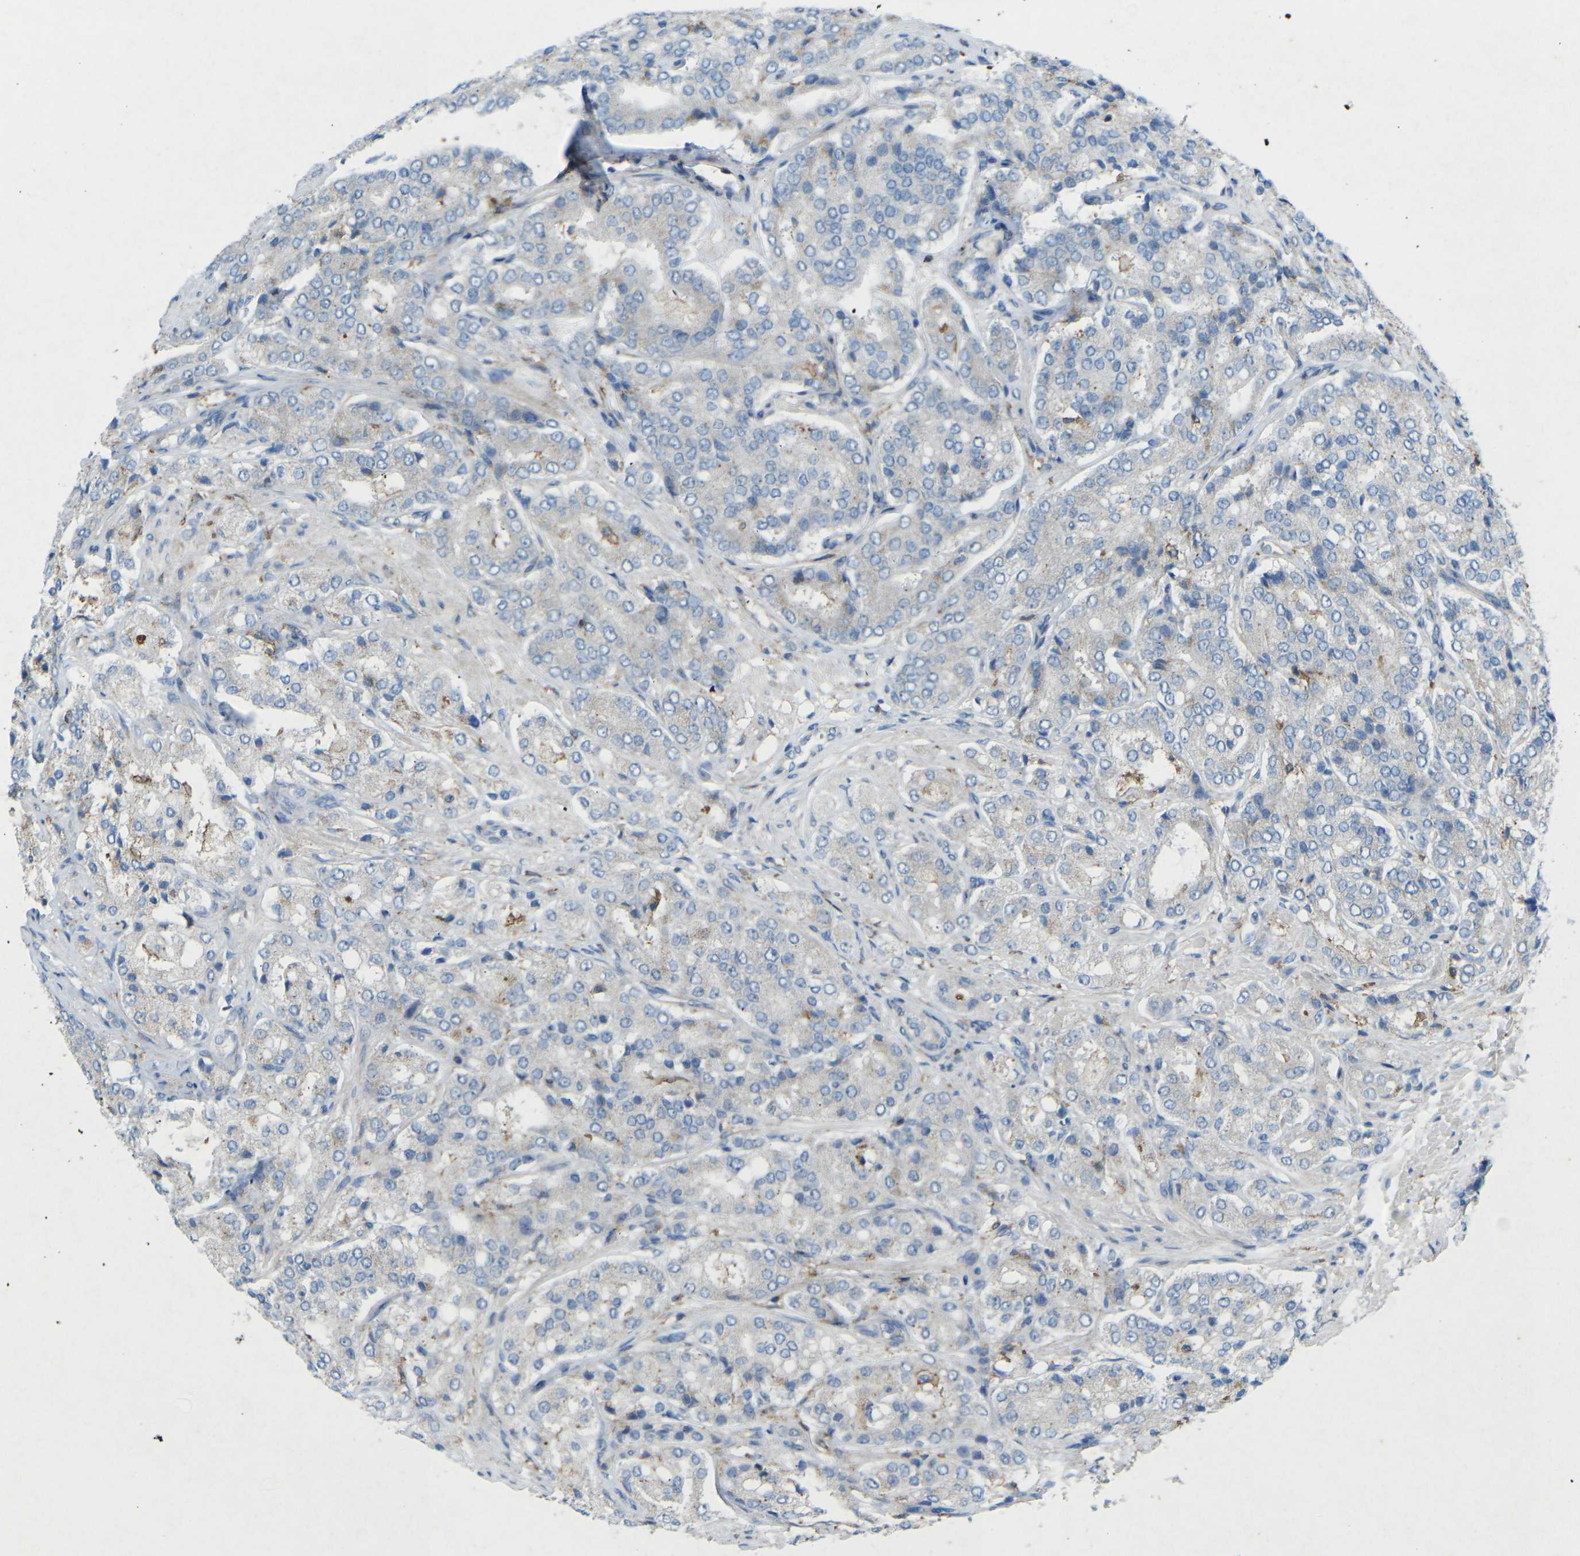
{"staining": {"intensity": "weak", "quantity": "<25%", "location": "cytoplasmic/membranous"}, "tissue": "prostate cancer", "cell_type": "Tumor cells", "image_type": "cancer", "snomed": [{"axis": "morphology", "description": "Adenocarcinoma, High grade"}, {"axis": "topography", "description": "Prostate"}], "caption": "This image is of prostate cancer stained with immunohistochemistry to label a protein in brown with the nuclei are counter-stained blue. There is no staining in tumor cells. (Brightfield microscopy of DAB immunohistochemistry (IHC) at high magnification).", "gene": "STK11", "patient": {"sex": "male", "age": 65}}